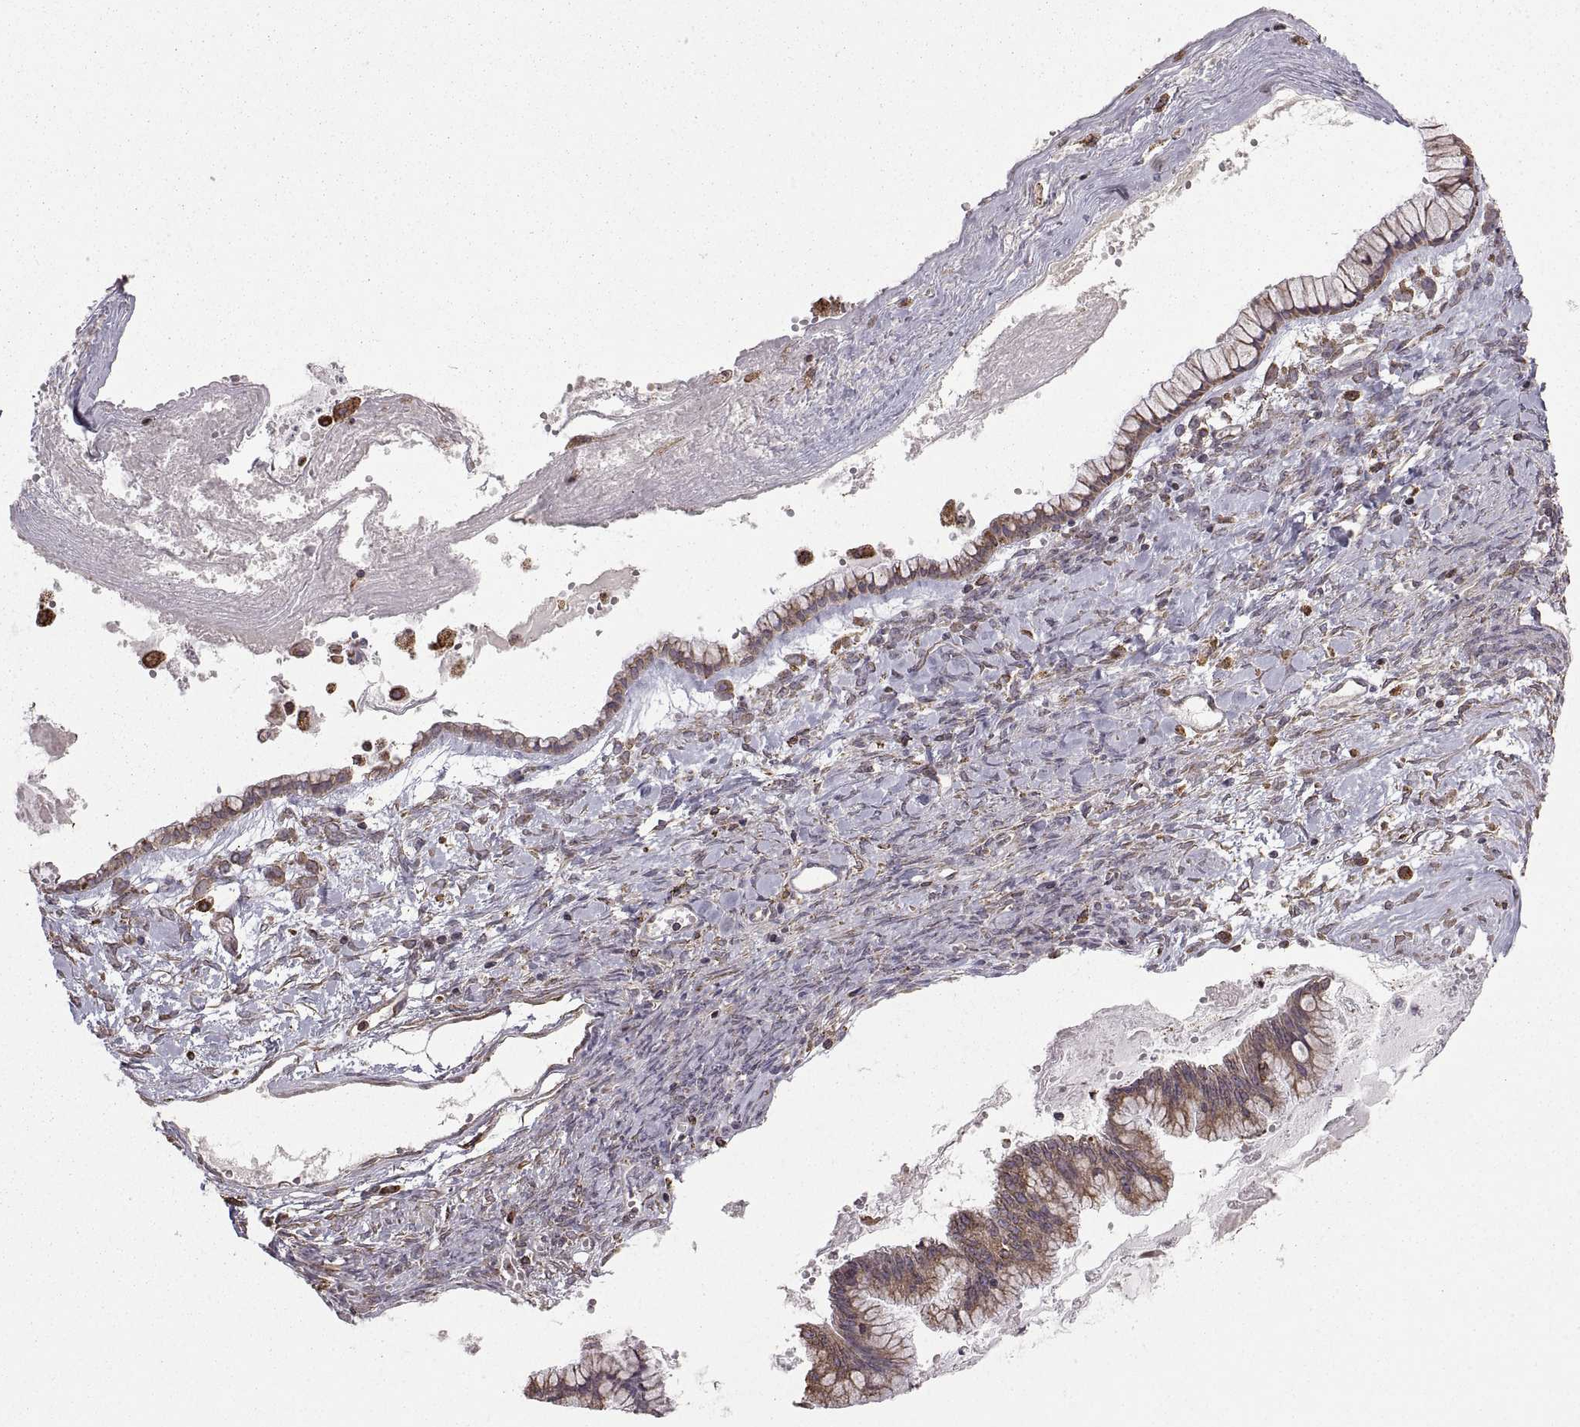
{"staining": {"intensity": "moderate", "quantity": "25%-75%", "location": "cytoplasmic/membranous"}, "tissue": "ovarian cancer", "cell_type": "Tumor cells", "image_type": "cancer", "snomed": [{"axis": "morphology", "description": "Cystadenocarcinoma, mucinous, NOS"}, {"axis": "topography", "description": "Ovary"}], "caption": "The micrograph reveals immunohistochemical staining of ovarian mucinous cystadenocarcinoma. There is moderate cytoplasmic/membranous positivity is seen in about 25%-75% of tumor cells. (DAB IHC with brightfield microscopy, high magnification).", "gene": "PDIA3", "patient": {"sex": "female", "age": 67}}